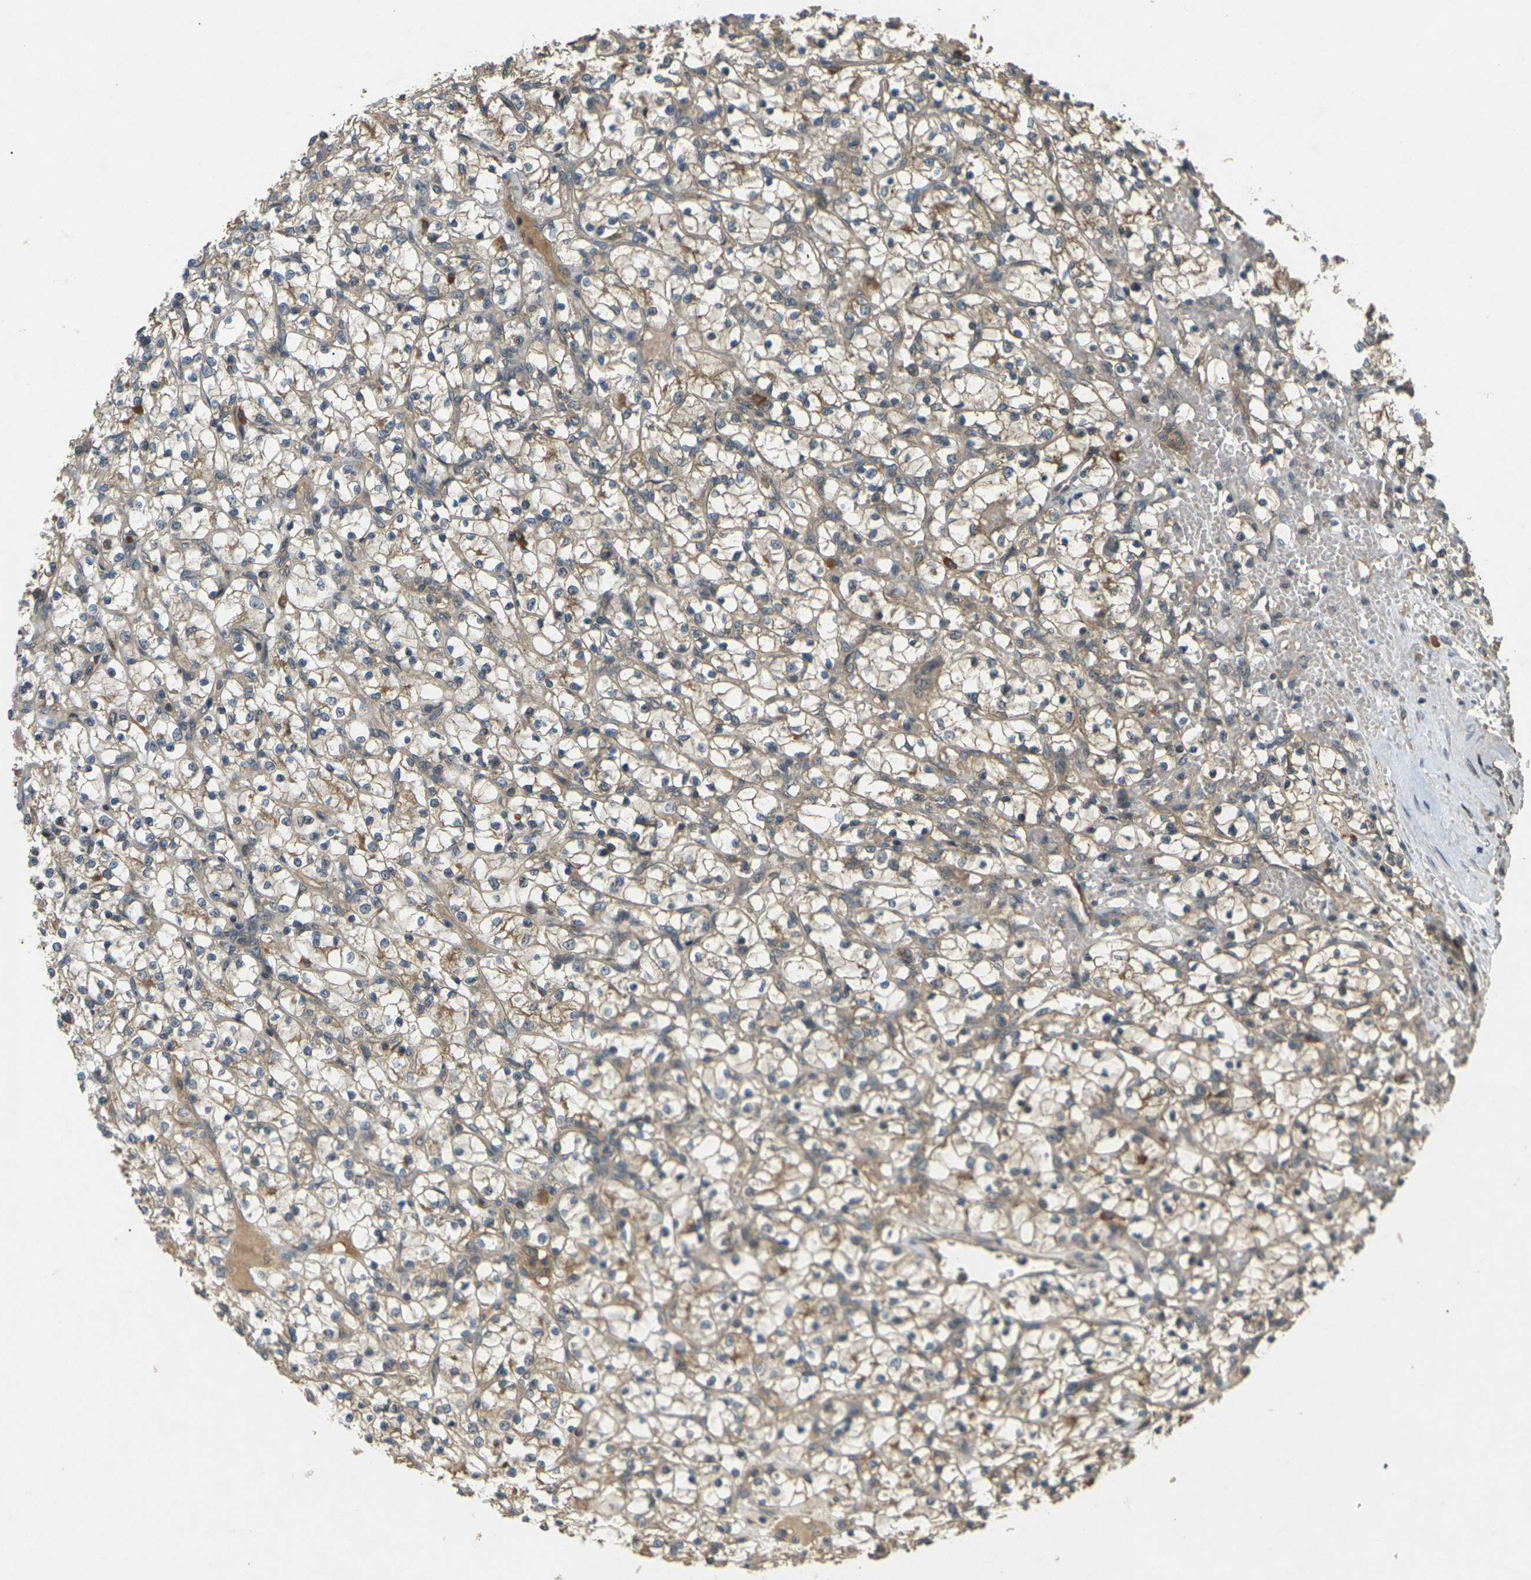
{"staining": {"intensity": "weak", "quantity": ">75%", "location": "cytoplasmic/membranous"}, "tissue": "renal cancer", "cell_type": "Tumor cells", "image_type": "cancer", "snomed": [{"axis": "morphology", "description": "Adenocarcinoma, NOS"}, {"axis": "topography", "description": "Kidney"}], "caption": "Immunohistochemistry (IHC) image of human renal cancer (adenocarcinoma) stained for a protein (brown), which exhibits low levels of weak cytoplasmic/membranous staining in approximately >75% of tumor cells.", "gene": "TAP1", "patient": {"sex": "female", "age": 69}}